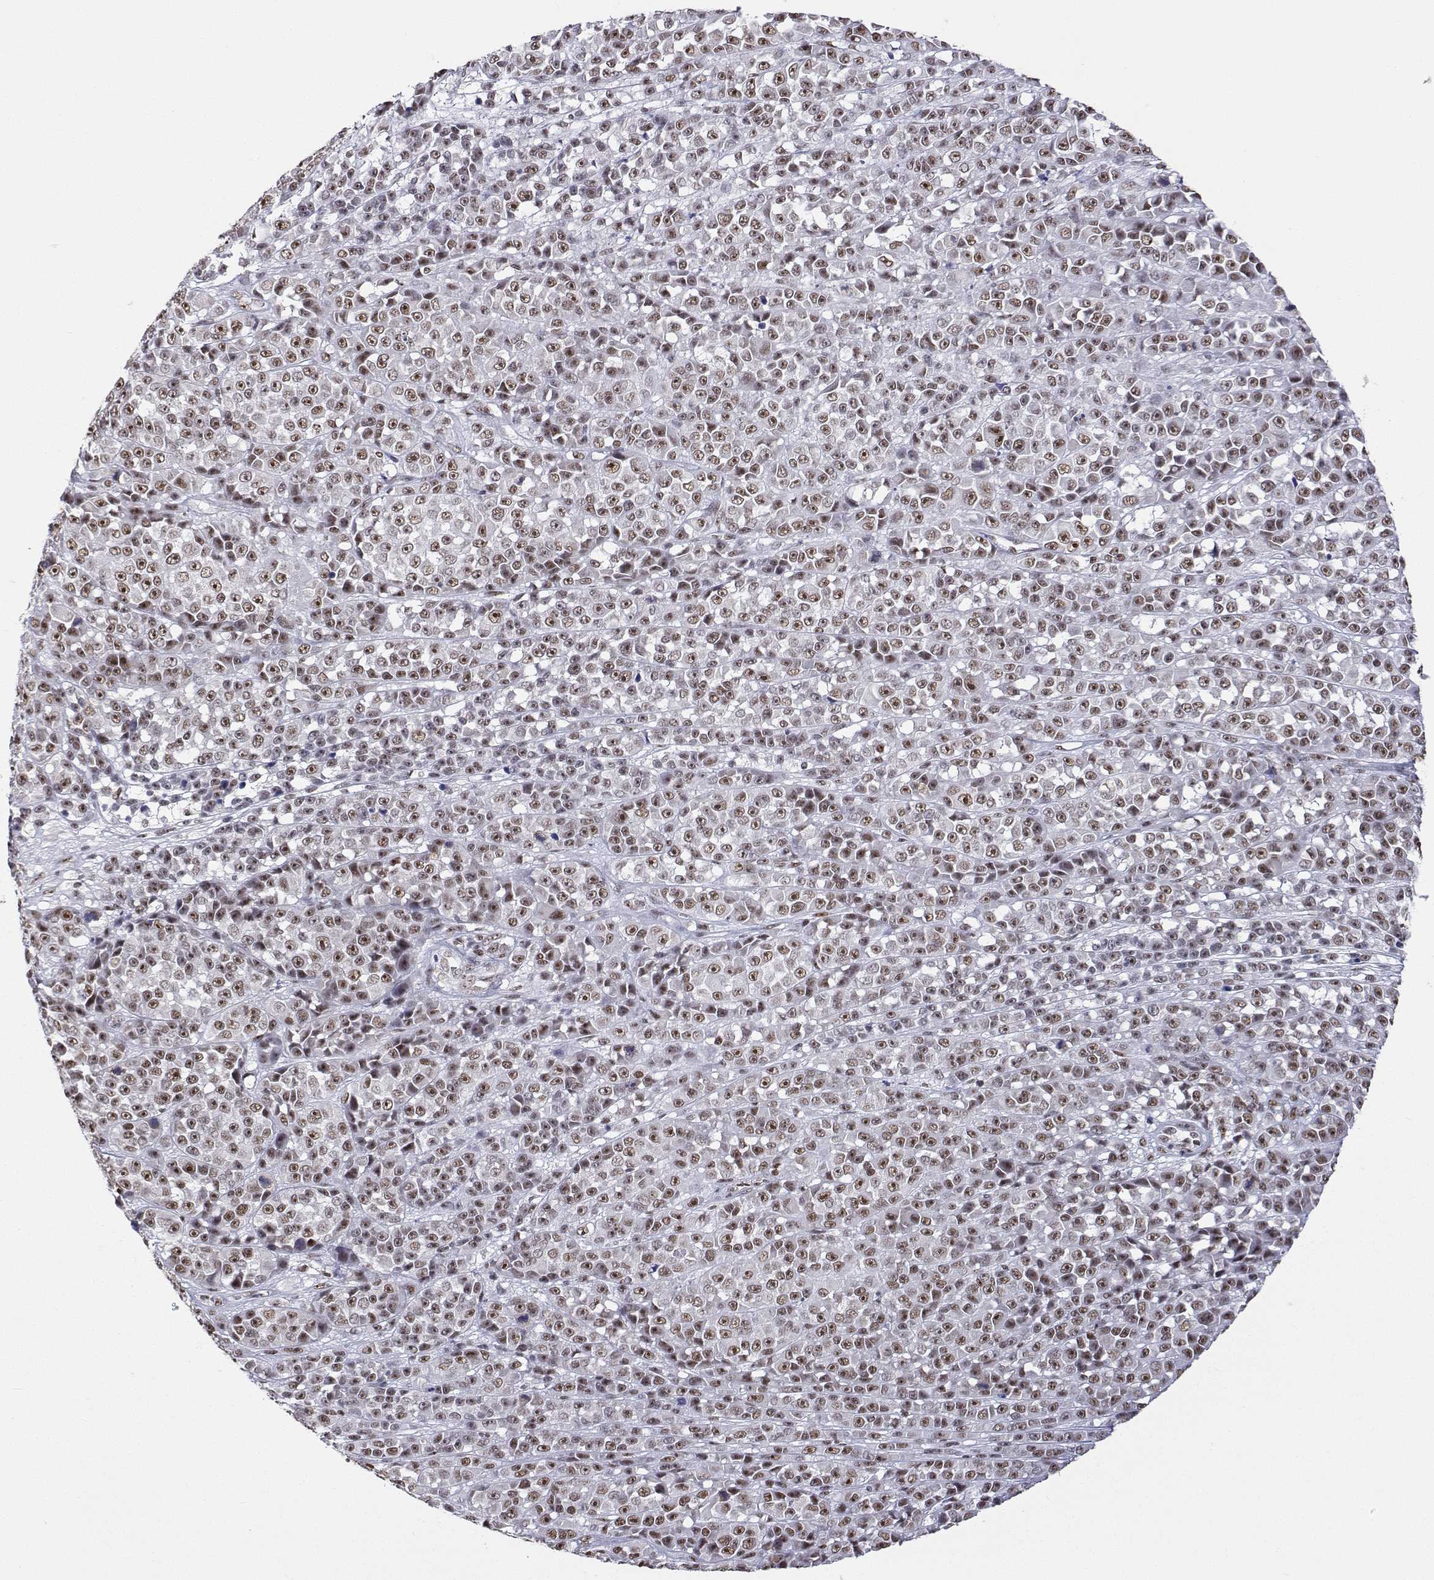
{"staining": {"intensity": "moderate", "quantity": ">75%", "location": "nuclear"}, "tissue": "melanoma", "cell_type": "Tumor cells", "image_type": "cancer", "snomed": [{"axis": "morphology", "description": "Malignant melanoma, NOS"}, {"axis": "topography", "description": "Skin"}, {"axis": "topography", "description": "Skin of back"}], "caption": "Moderate nuclear staining for a protein is appreciated in approximately >75% of tumor cells of malignant melanoma using immunohistochemistry (IHC).", "gene": "ADAR", "patient": {"sex": "male", "age": 91}}